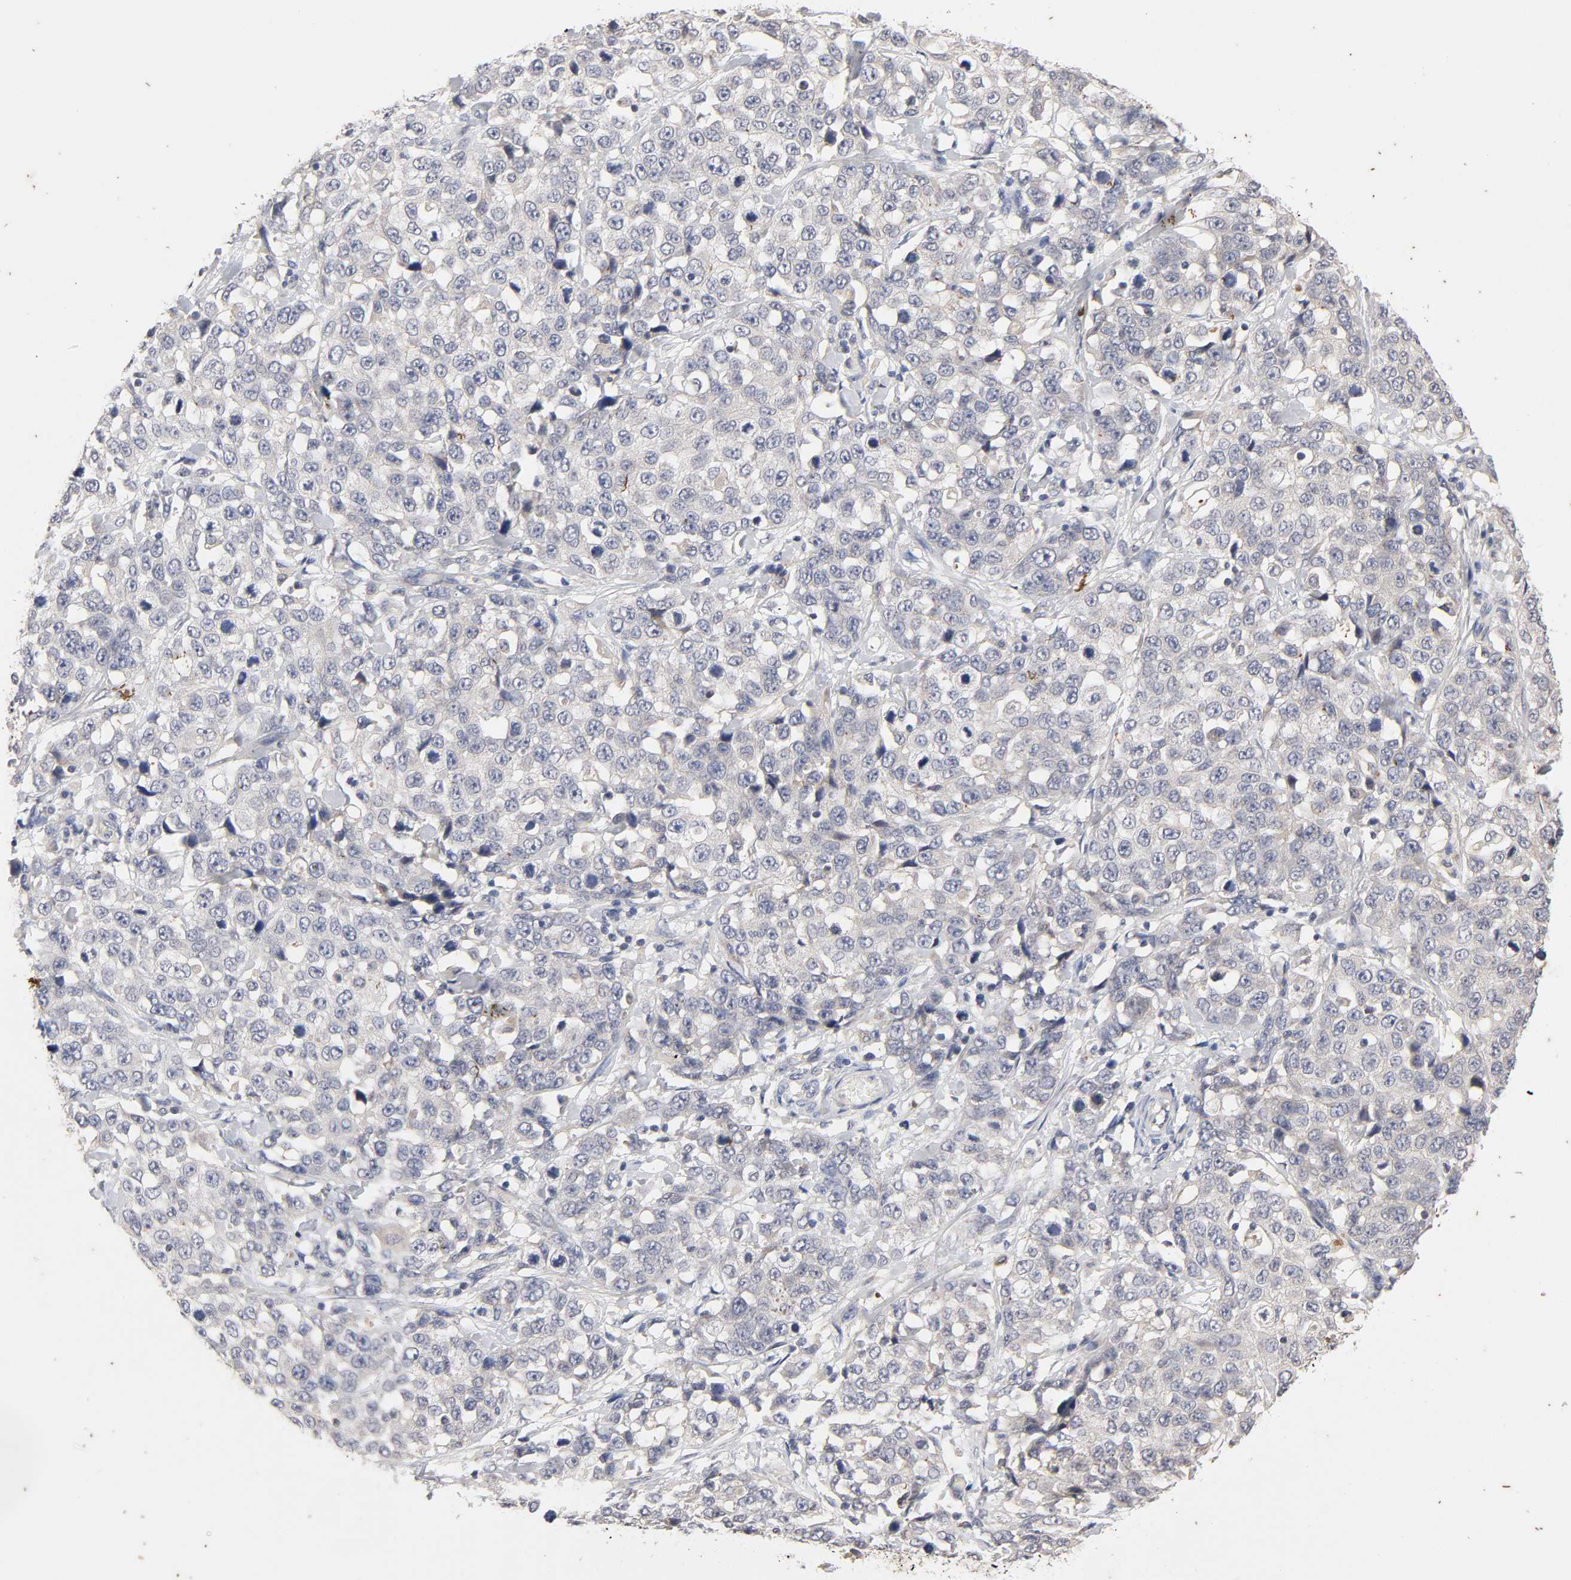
{"staining": {"intensity": "negative", "quantity": "none", "location": "none"}, "tissue": "stomach cancer", "cell_type": "Tumor cells", "image_type": "cancer", "snomed": [{"axis": "morphology", "description": "Normal tissue, NOS"}, {"axis": "morphology", "description": "Adenocarcinoma, NOS"}, {"axis": "topography", "description": "Stomach"}], "caption": "A high-resolution image shows immunohistochemistry (IHC) staining of stomach adenocarcinoma, which displays no significant positivity in tumor cells. The staining was performed using DAB (3,3'-diaminobenzidine) to visualize the protein expression in brown, while the nuclei were stained in blue with hematoxylin (Magnification: 20x).", "gene": "CXADR", "patient": {"sex": "male", "age": 48}}